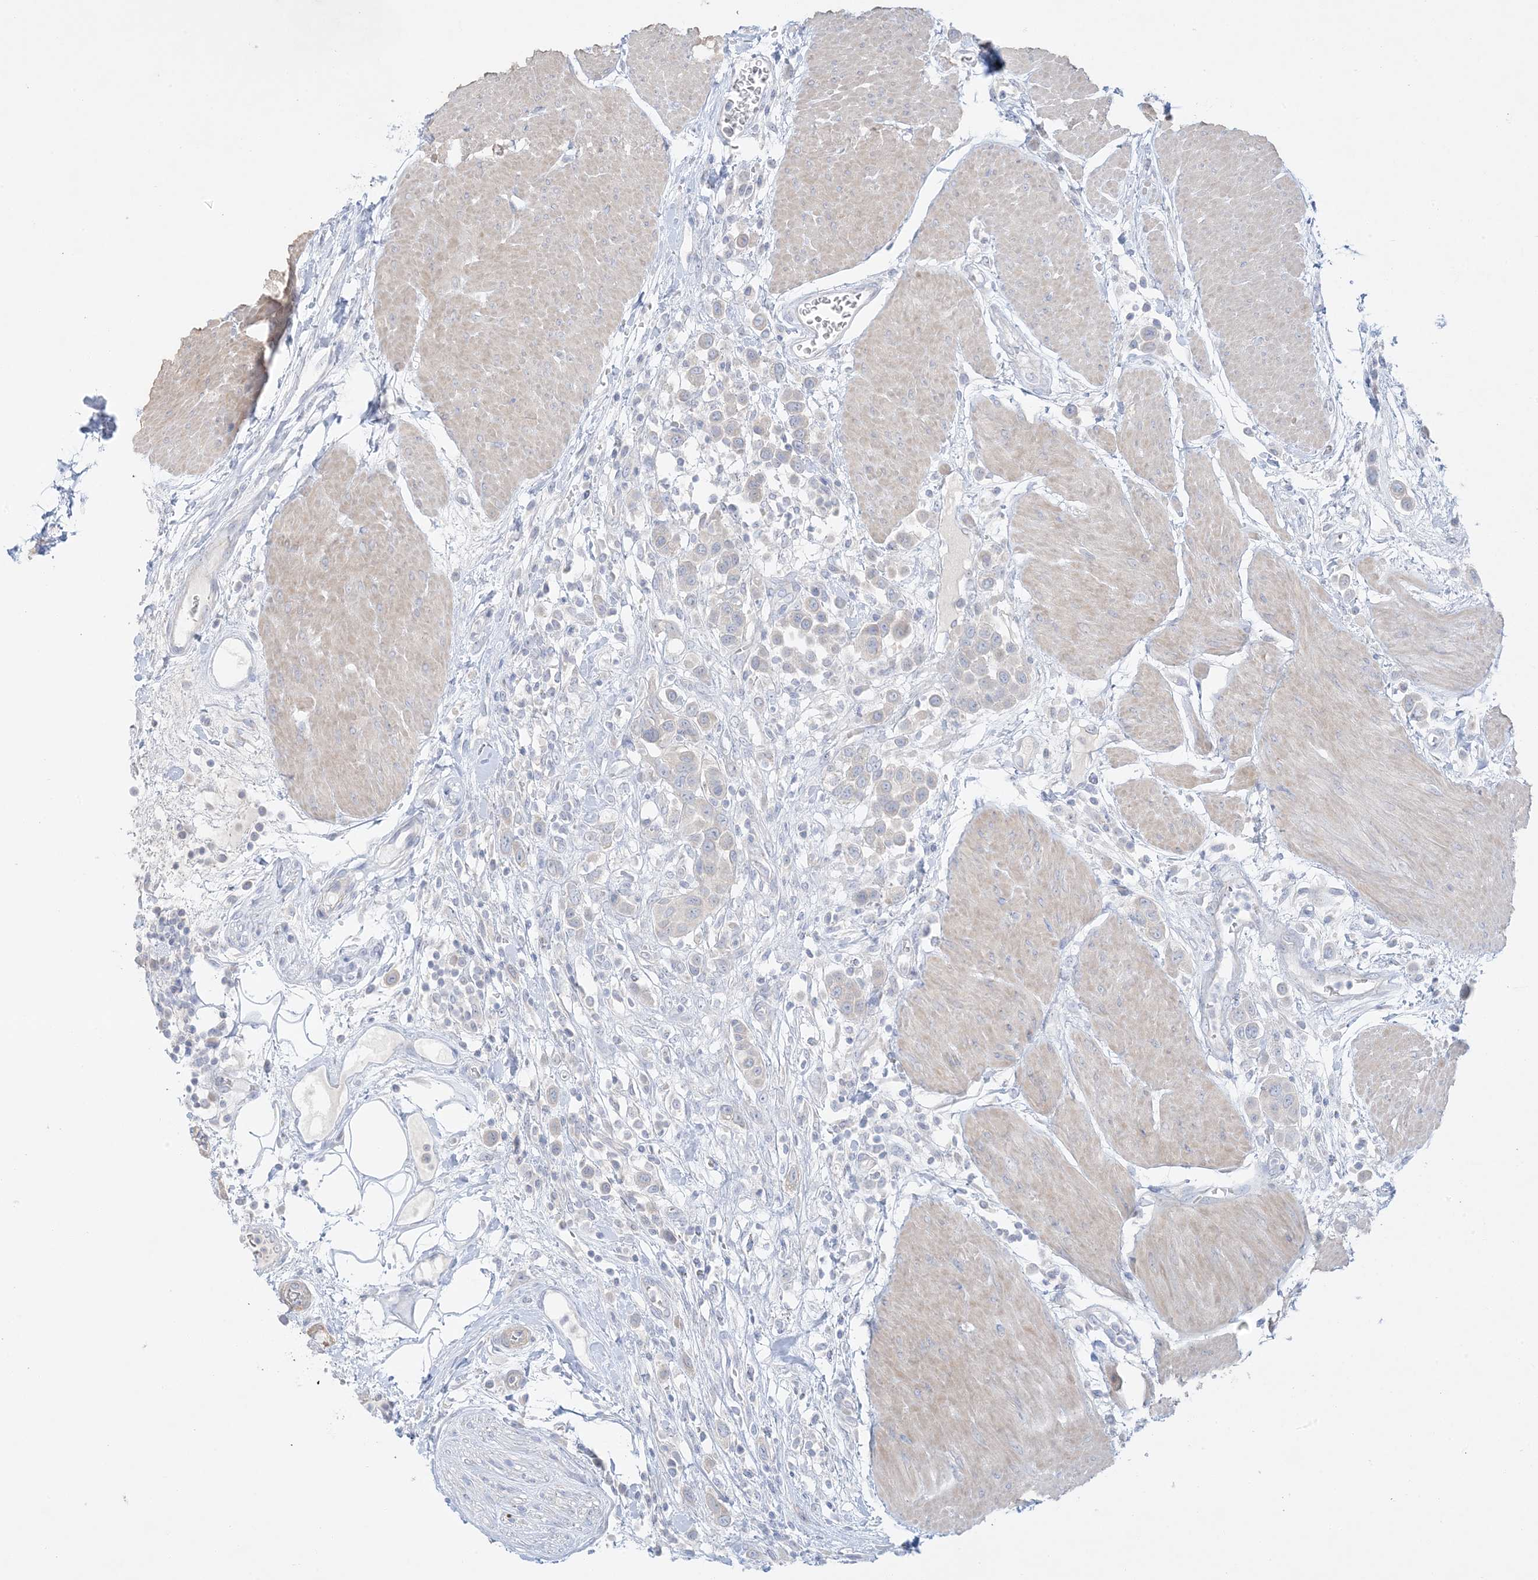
{"staining": {"intensity": "negative", "quantity": "none", "location": "none"}, "tissue": "urothelial cancer", "cell_type": "Tumor cells", "image_type": "cancer", "snomed": [{"axis": "morphology", "description": "Urothelial carcinoma, High grade"}, {"axis": "topography", "description": "Urinary bladder"}], "caption": "Tumor cells are negative for brown protein staining in urothelial carcinoma (high-grade).", "gene": "FAM184A", "patient": {"sex": "male", "age": 50}}